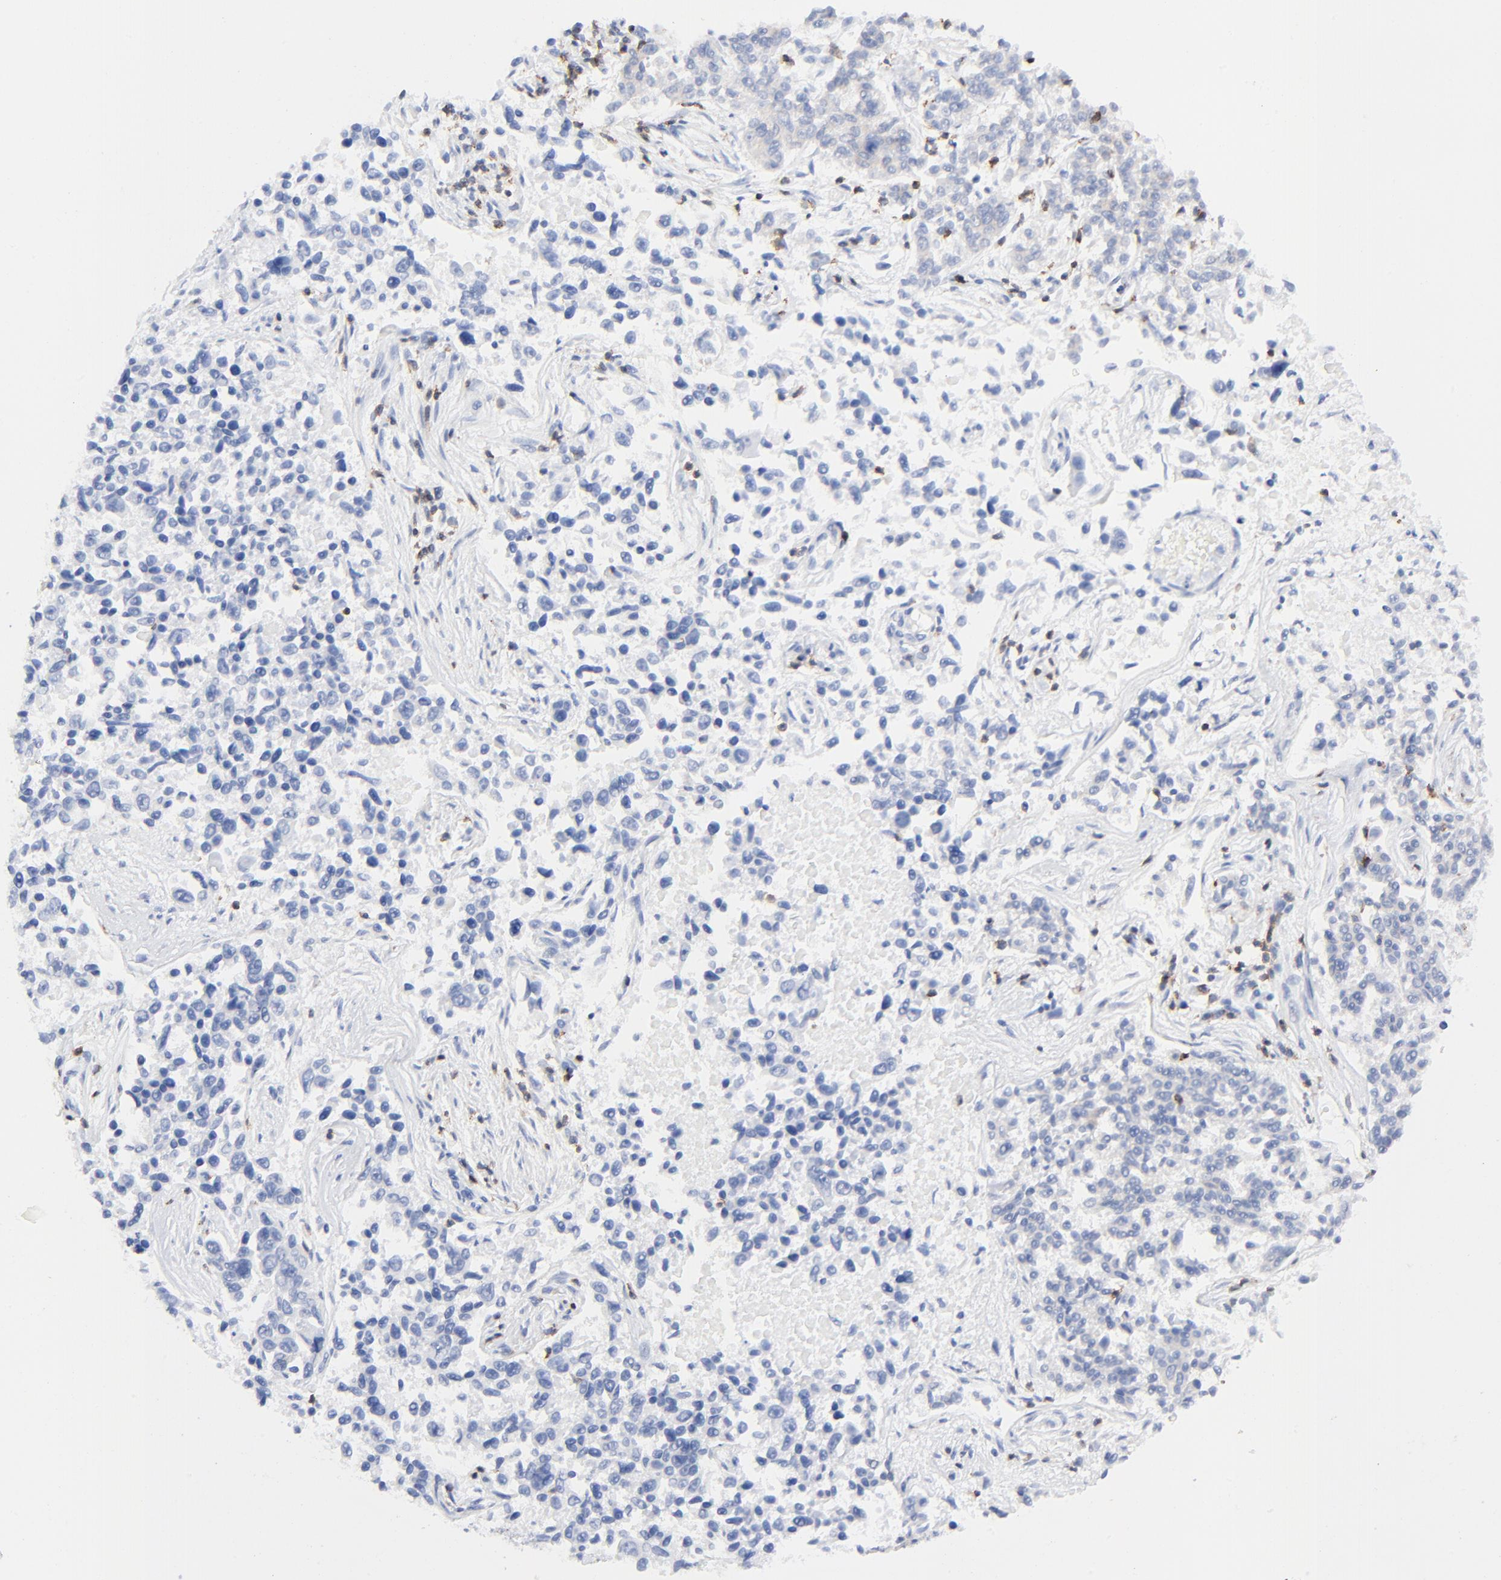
{"staining": {"intensity": "negative", "quantity": "none", "location": "none"}, "tissue": "lung cancer", "cell_type": "Tumor cells", "image_type": "cancer", "snomed": [{"axis": "morphology", "description": "Adenocarcinoma, NOS"}, {"axis": "topography", "description": "Lung"}], "caption": "Protein analysis of lung cancer (adenocarcinoma) reveals no significant expression in tumor cells.", "gene": "LCK", "patient": {"sex": "male", "age": 84}}